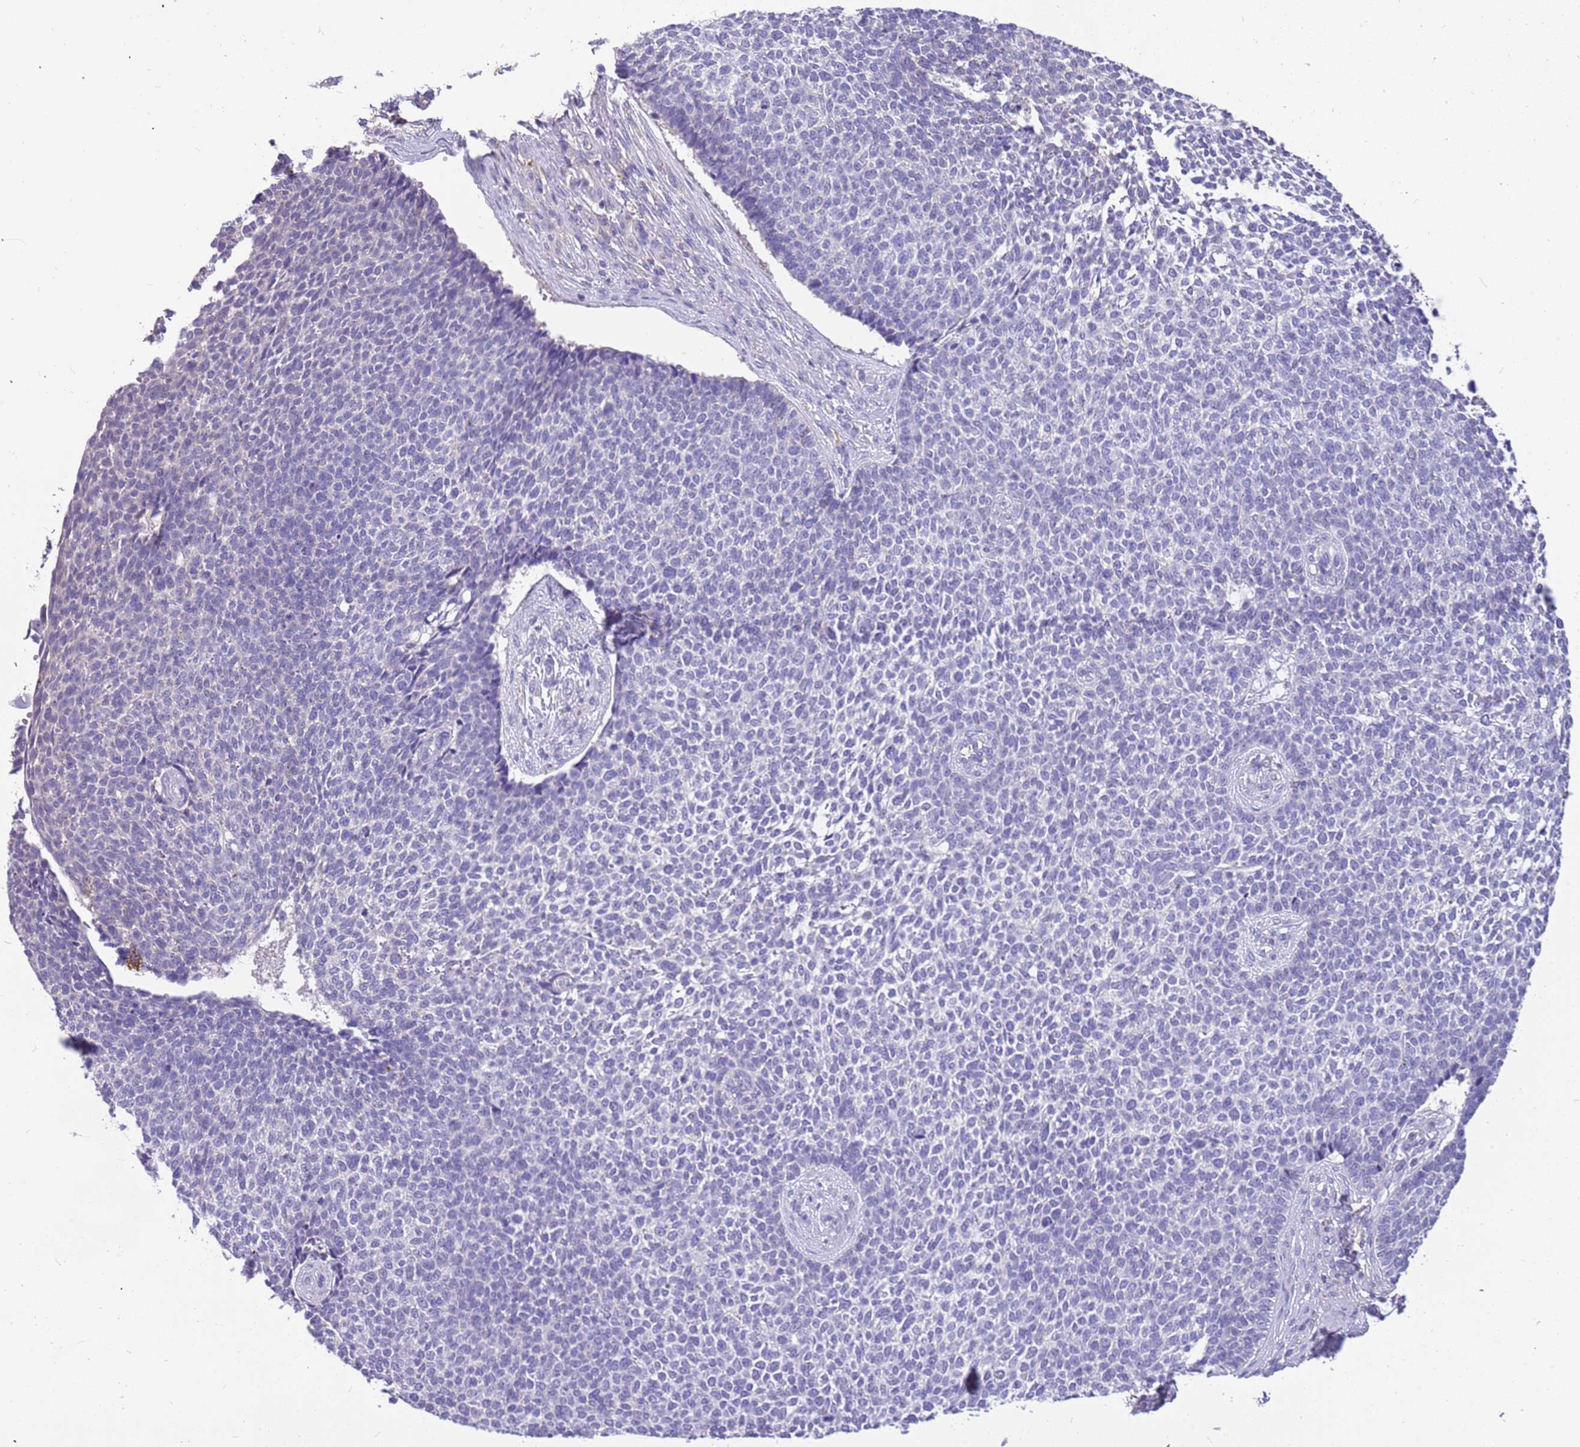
{"staining": {"intensity": "negative", "quantity": "none", "location": "none"}, "tissue": "skin cancer", "cell_type": "Tumor cells", "image_type": "cancer", "snomed": [{"axis": "morphology", "description": "Basal cell carcinoma"}, {"axis": "topography", "description": "Skin"}], "caption": "This is an immunohistochemistry (IHC) micrograph of human skin cancer. There is no positivity in tumor cells.", "gene": "RHCG", "patient": {"sex": "female", "age": 84}}